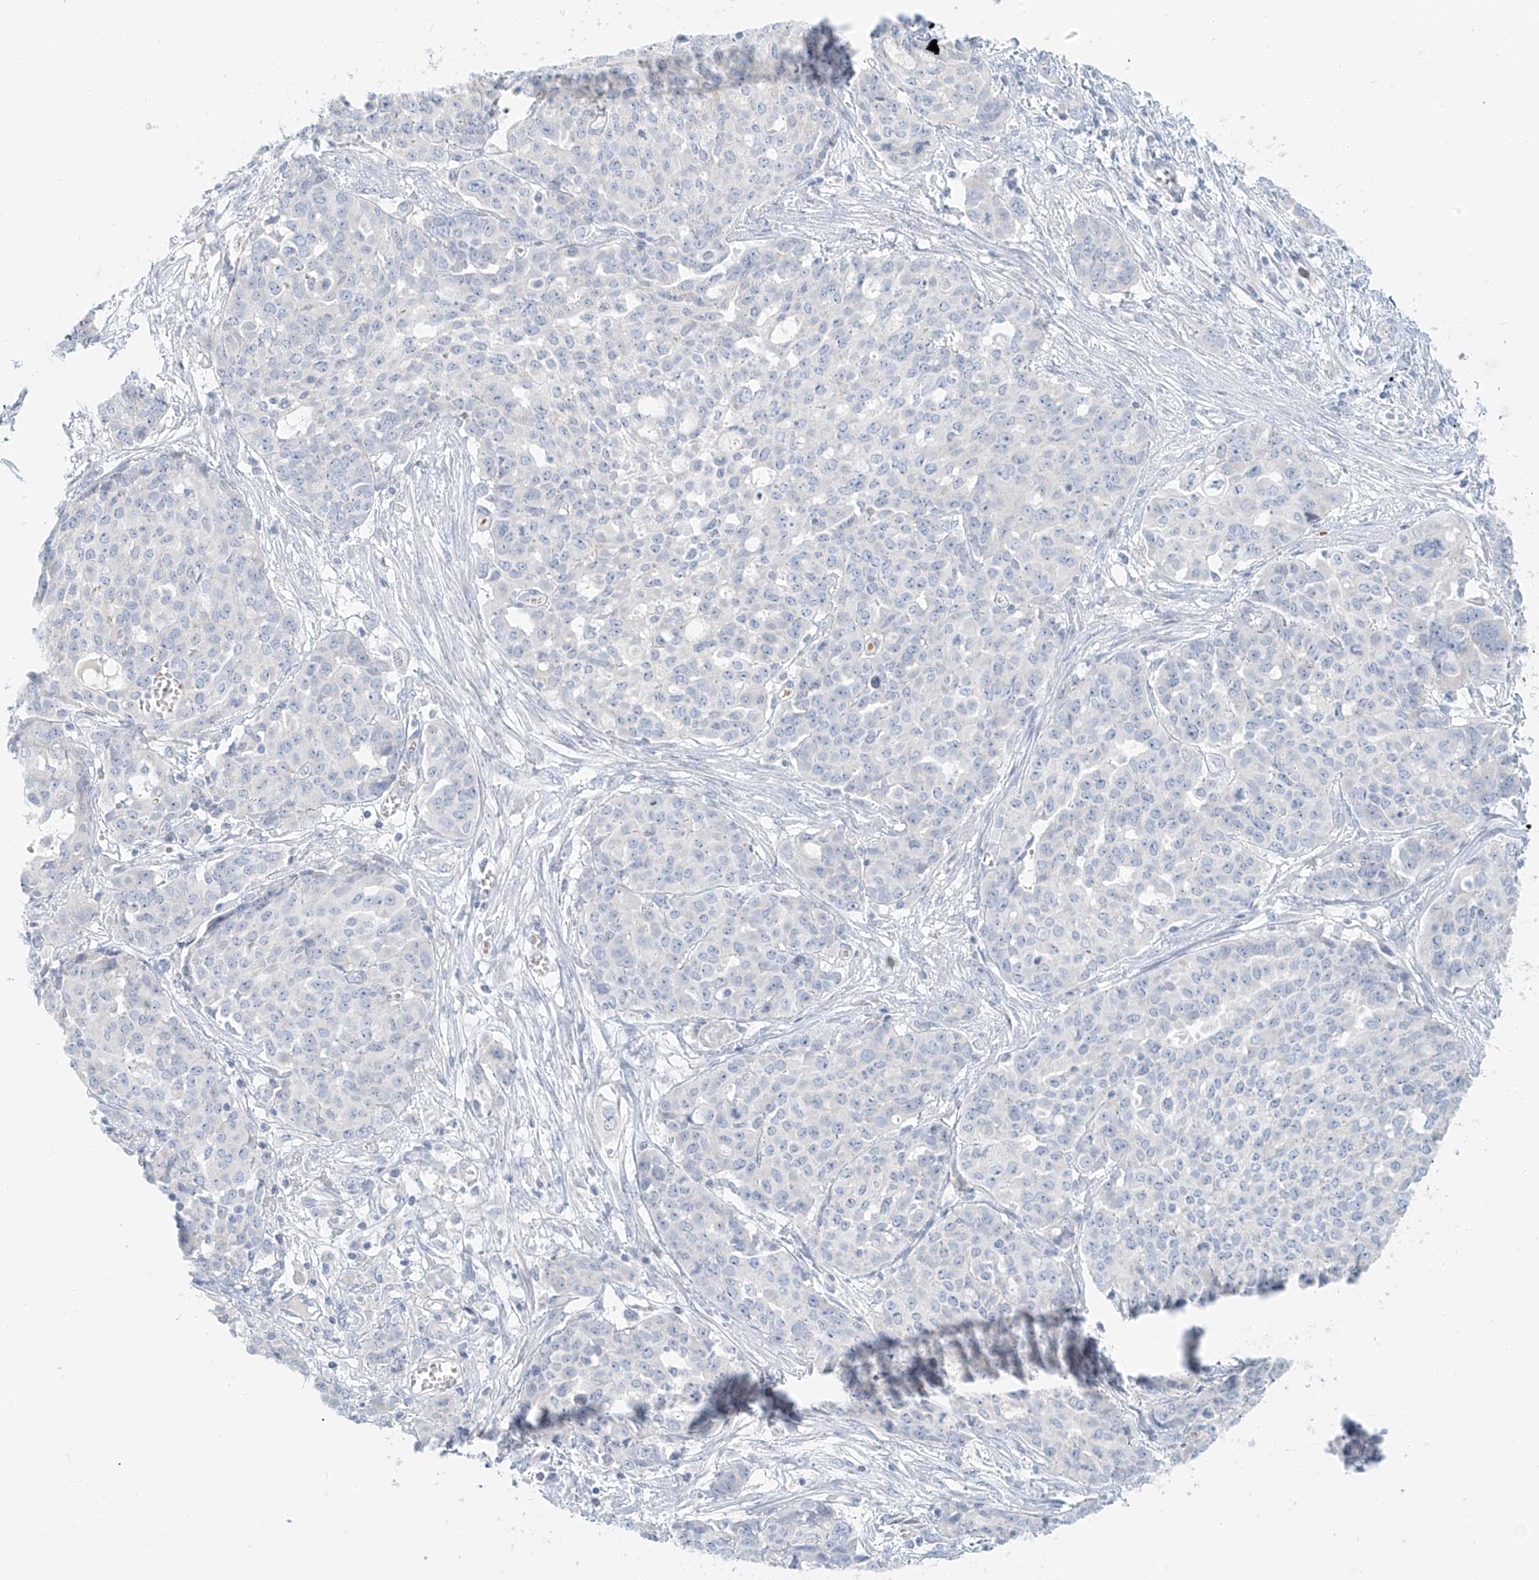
{"staining": {"intensity": "negative", "quantity": "none", "location": "none"}, "tissue": "ovarian cancer", "cell_type": "Tumor cells", "image_type": "cancer", "snomed": [{"axis": "morphology", "description": "Cystadenocarcinoma, serous, NOS"}, {"axis": "topography", "description": "Soft tissue"}, {"axis": "topography", "description": "Ovary"}], "caption": "Tumor cells are negative for brown protein staining in ovarian serous cystadenocarcinoma.", "gene": "PGC", "patient": {"sex": "female", "age": 57}}